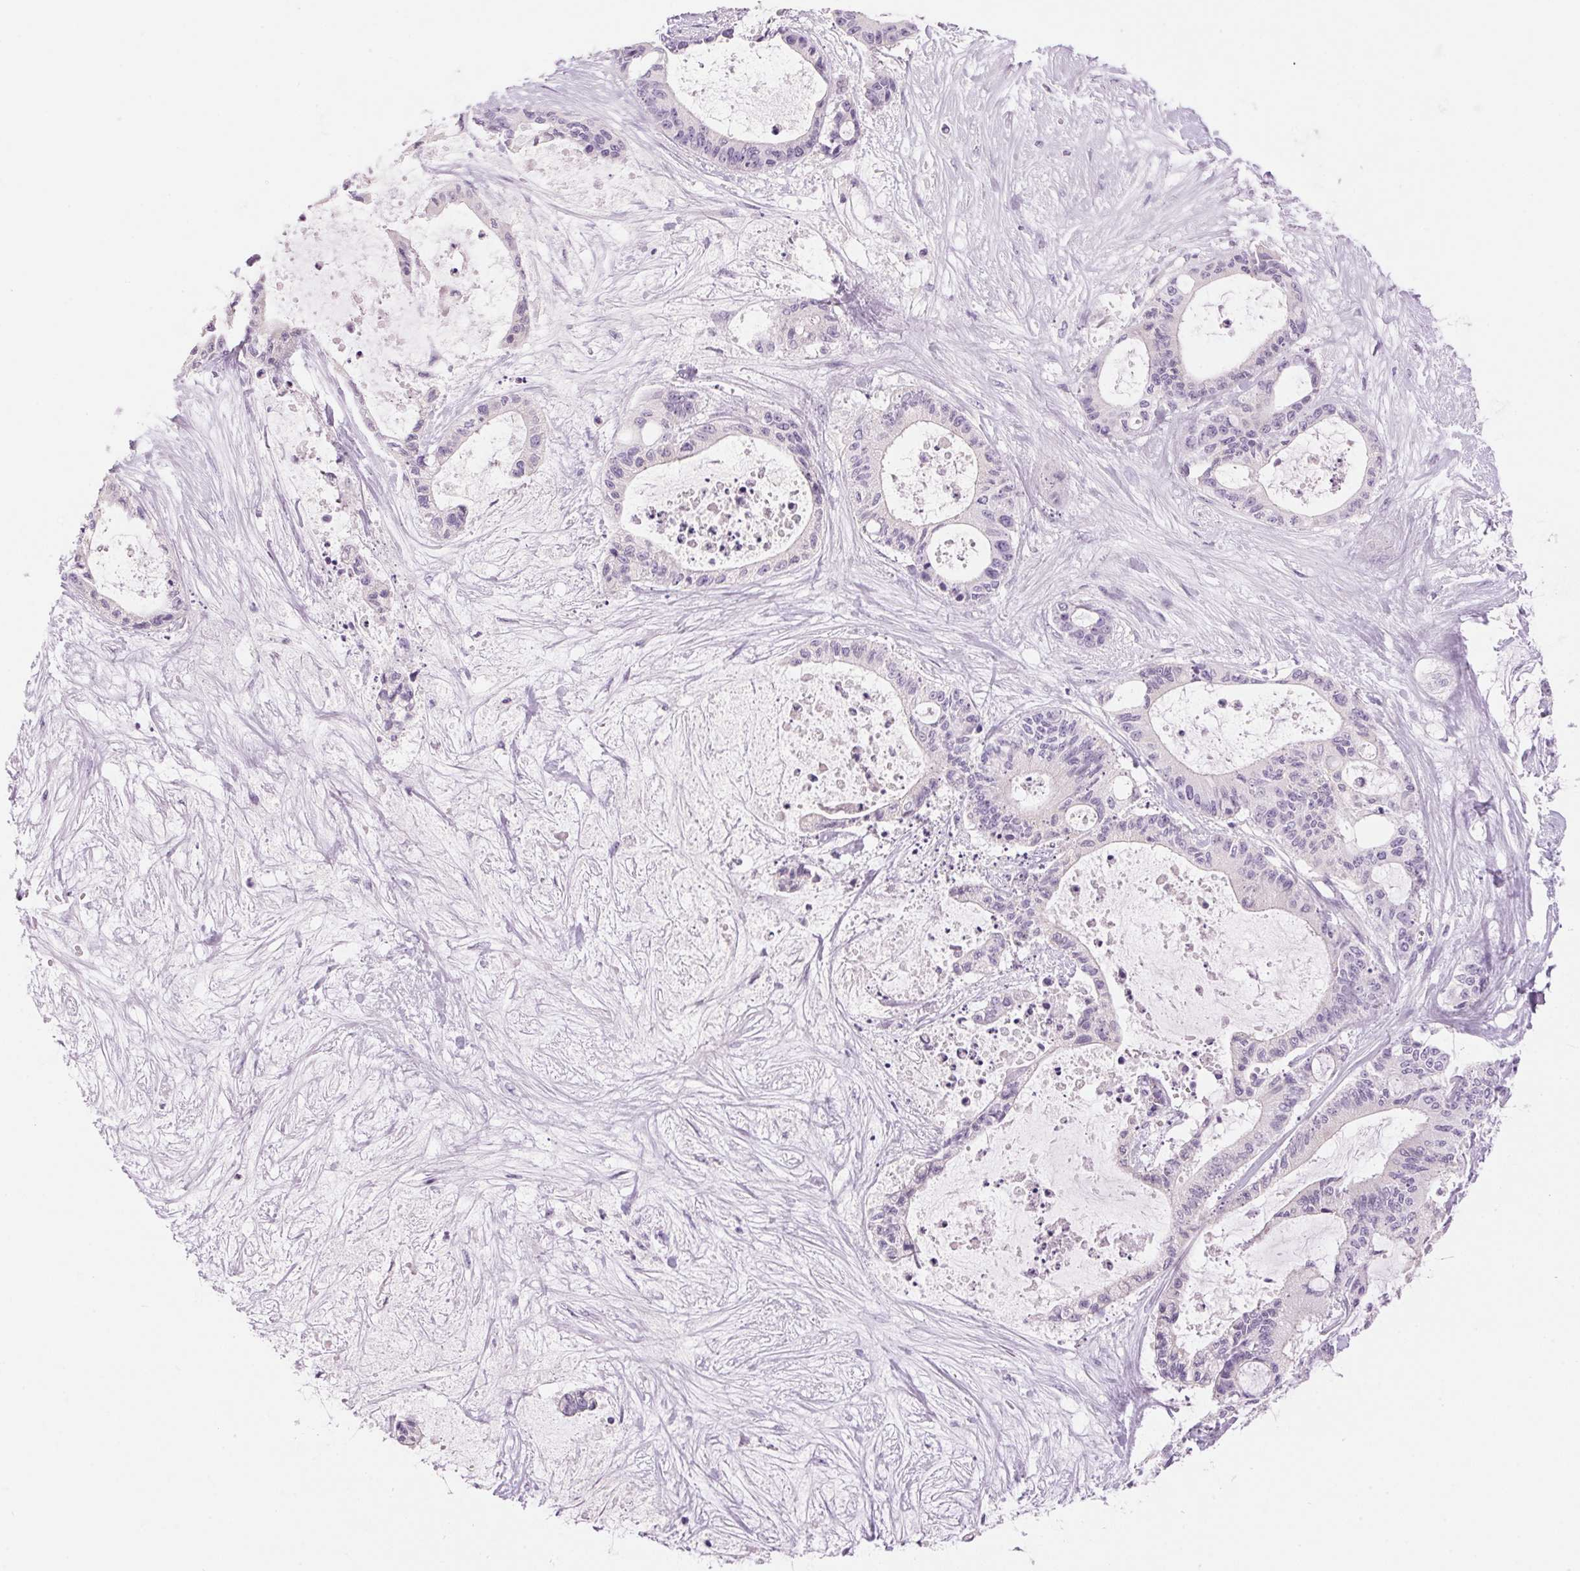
{"staining": {"intensity": "negative", "quantity": "none", "location": "none"}, "tissue": "liver cancer", "cell_type": "Tumor cells", "image_type": "cancer", "snomed": [{"axis": "morphology", "description": "Normal tissue, NOS"}, {"axis": "morphology", "description": "Cholangiocarcinoma"}, {"axis": "topography", "description": "Liver"}, {"axis": "topography", "description": "Peripheral nerve tissue"}], "caption": "Tumor cells are negative for brown protein staining in liver cancer.", "gene": "HSD17B2", "patient": {"sex": "female", "age": 73}}